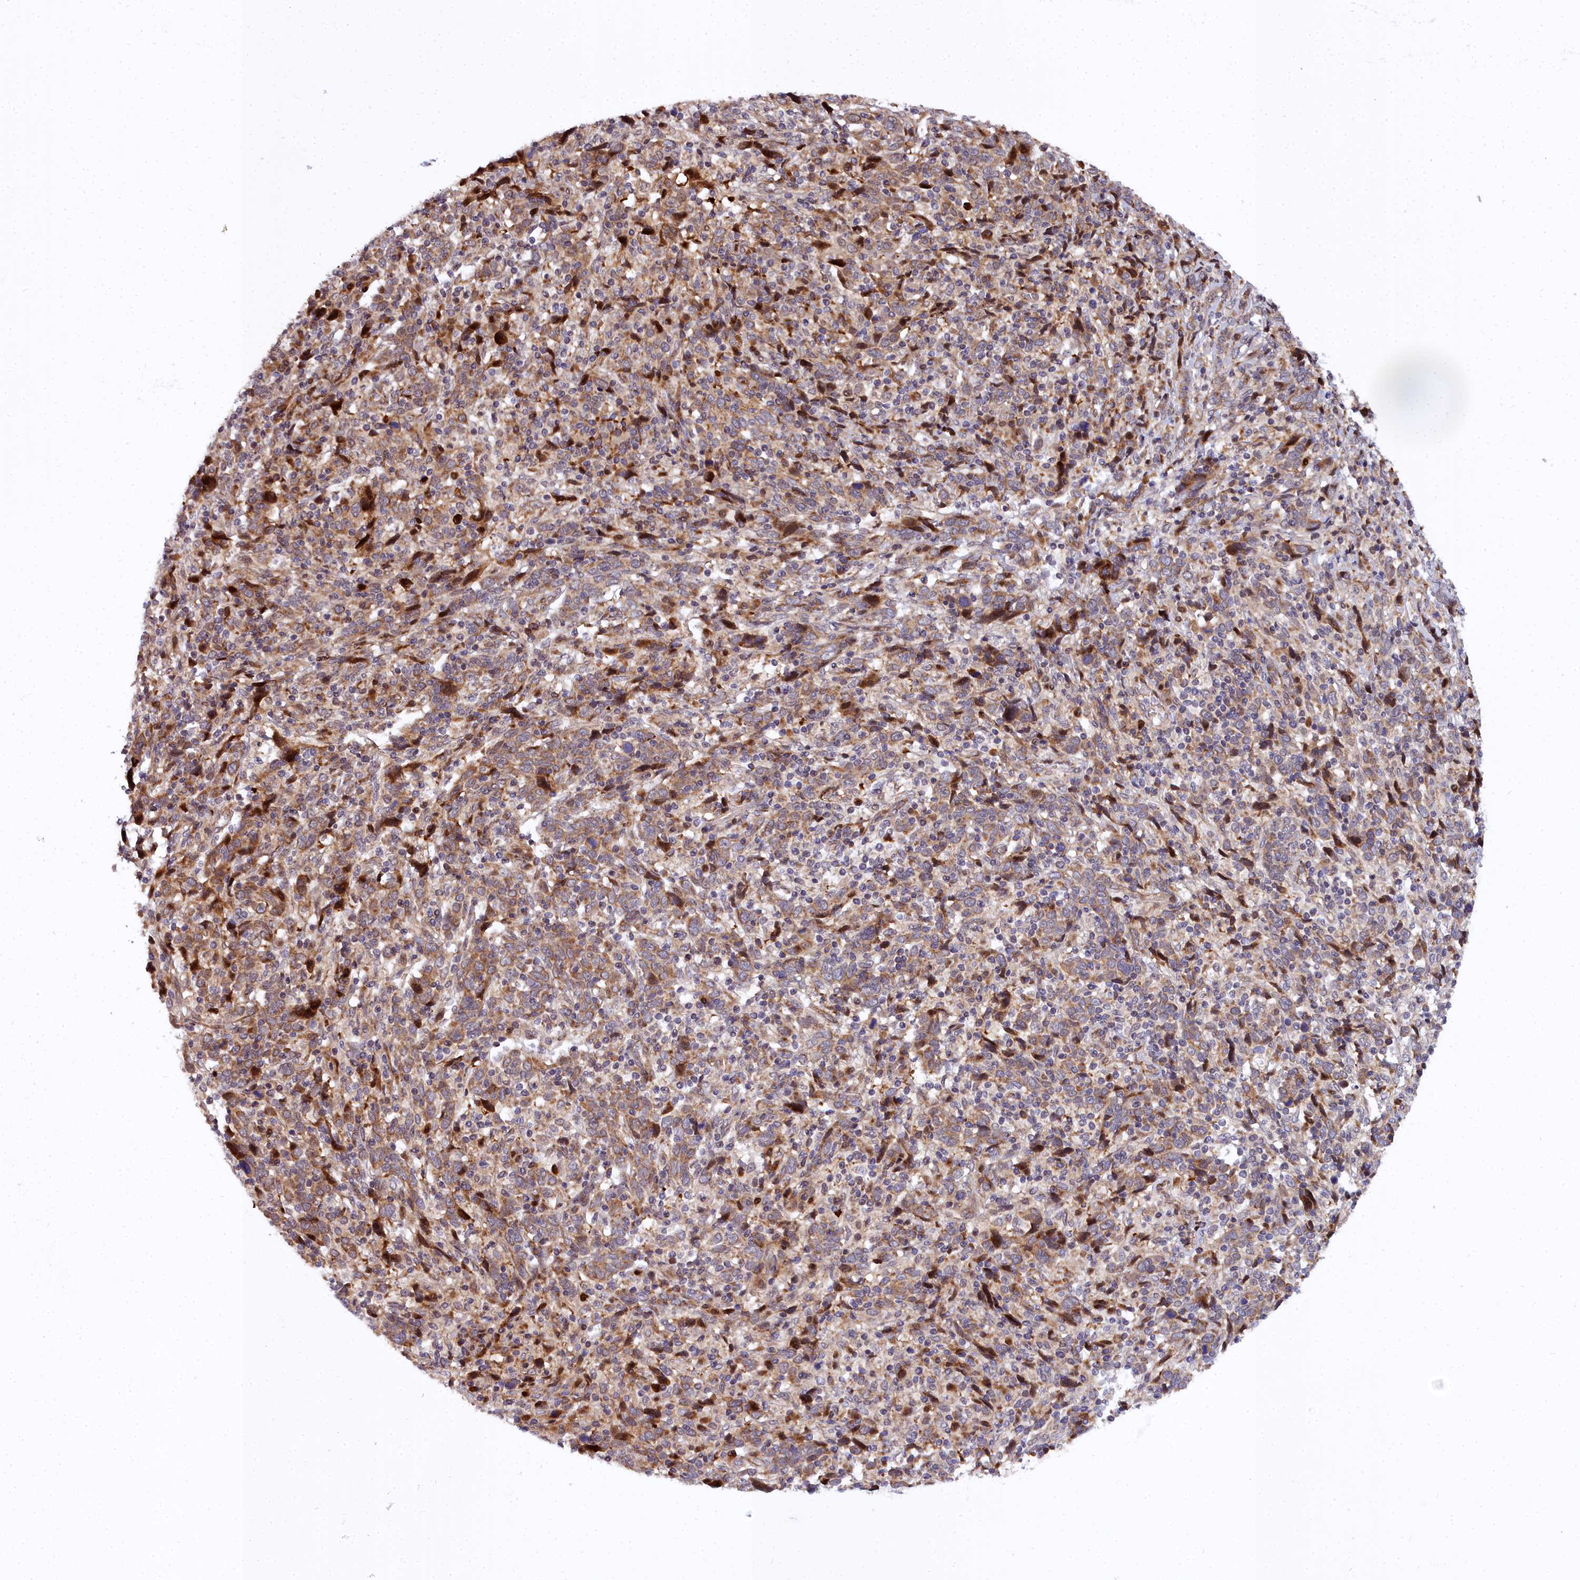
{"staining": {"intensity": "moderate", "quantity": ">75%", "location": "cytoplasmic/membranous"}, "tissue": "cervical cancer", "cell_type": "Tumor cells", "image_type": "cancer", "snomed": [{"axis": "morphology", "description": "Squamous cell carcinoma, NOS"}, {"axis": "topography", "description": "Cervix"}], "caption": "This is a photomicrograph of immunohistochemistry staining of cervical cancer (squamous cell carcinoma), which shows moderate positivity in the cytoplasmic/membranous of tumor cells.", "gene": "MRPS11", "patient": {"sex": "female", "age": 46}}